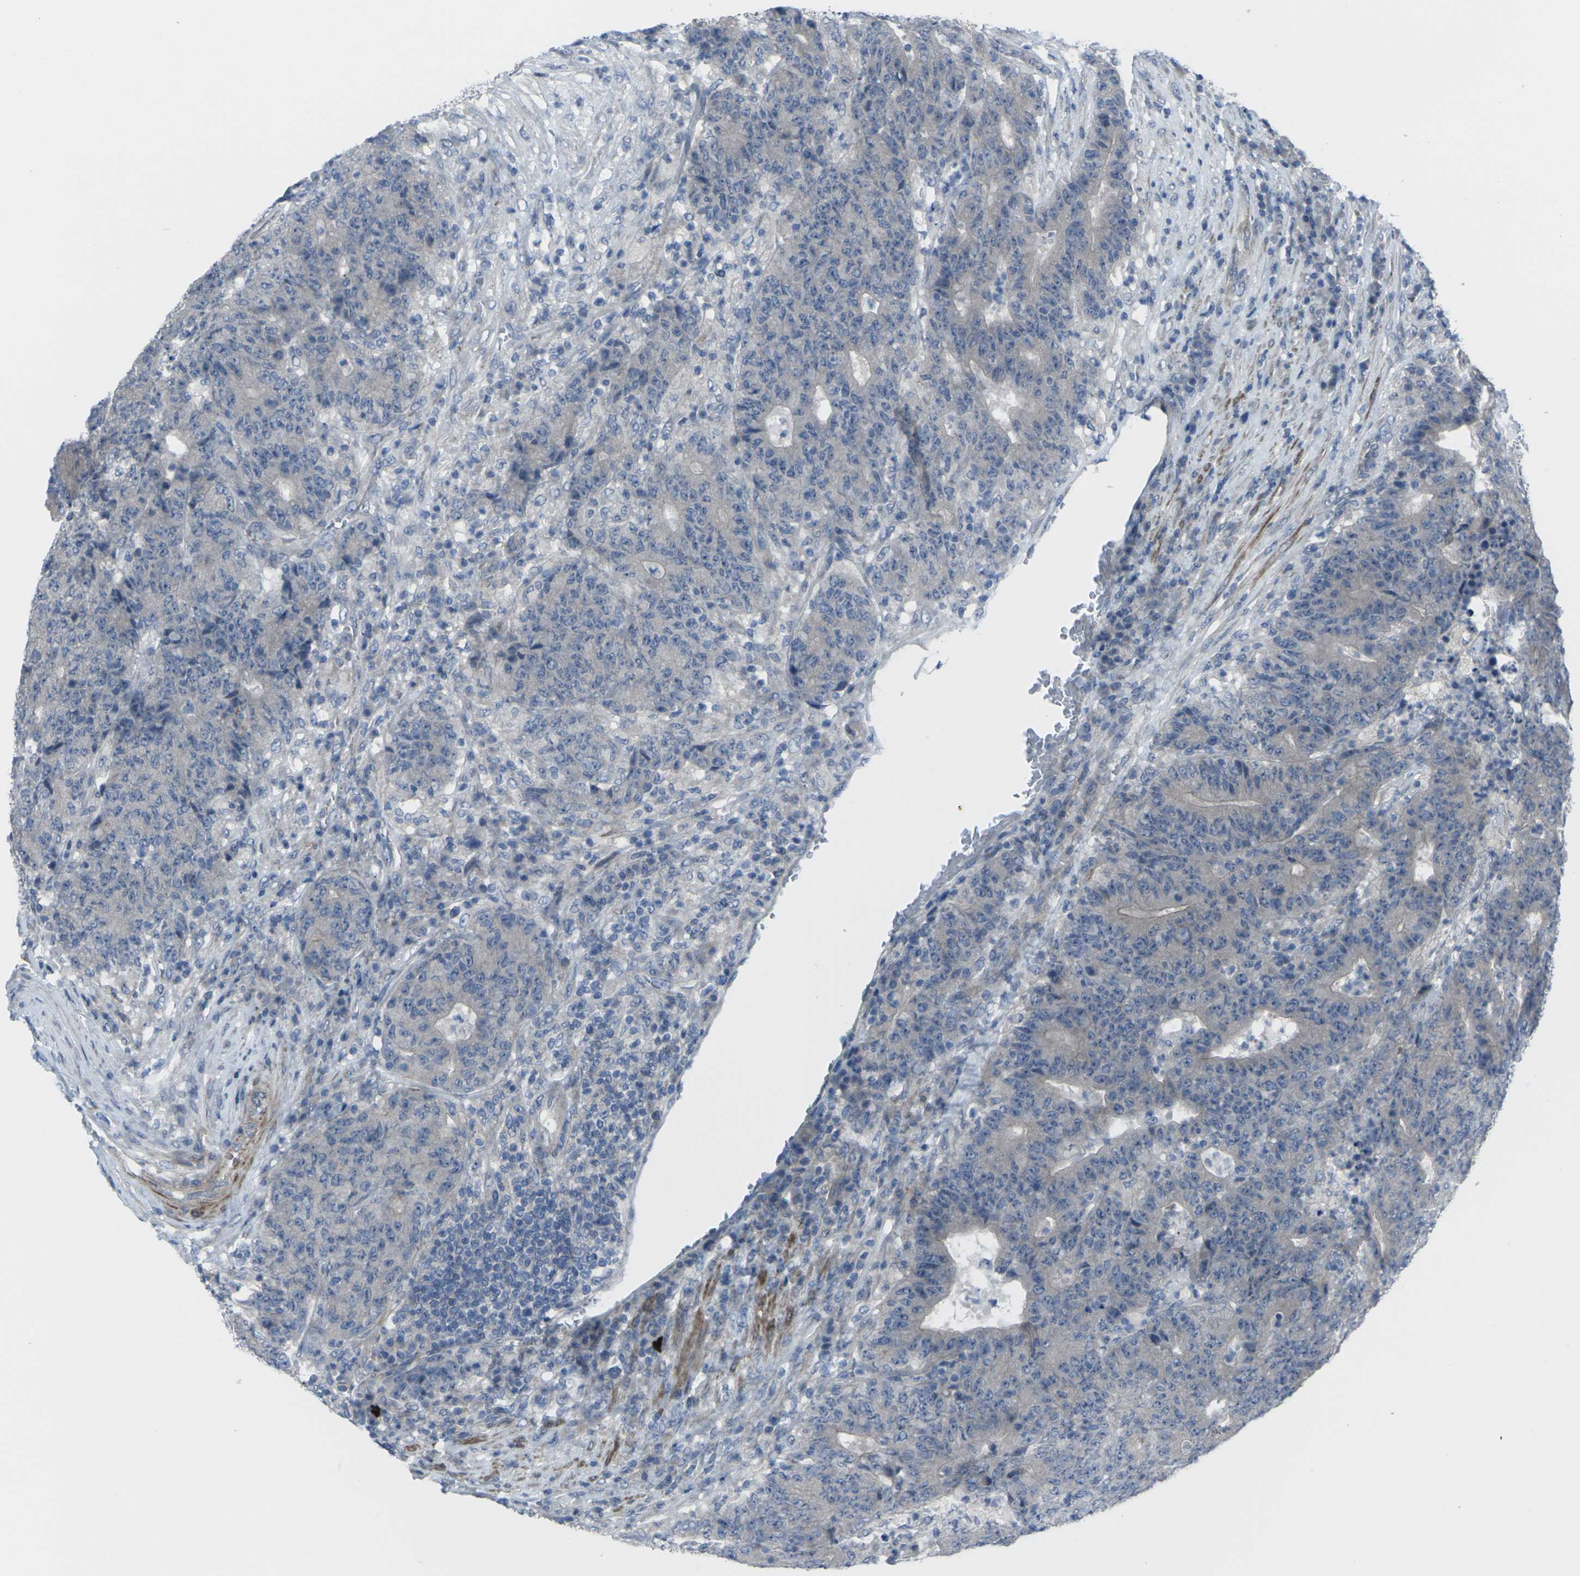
{"staining": {"intensity": "negative", "quantity": "none", "location": "none"}, "tissue": "colorectal cancer", "cell_type": "Tumor cells", "image_type": "cancer", "snomed": [{"axis": "morphology", "description": "Normal tissue, NOS"}, {"axis": "morphology", "description": "Adenocarcinoma, NOS"}, {"axis": "topography", "description": "Colon"}], "caption": "The image displays no significant staining in tumor cells of adenocarcinoma (colorectal).", "gene": "CCR10", "patient": {"sex": "female", "age": 75}}